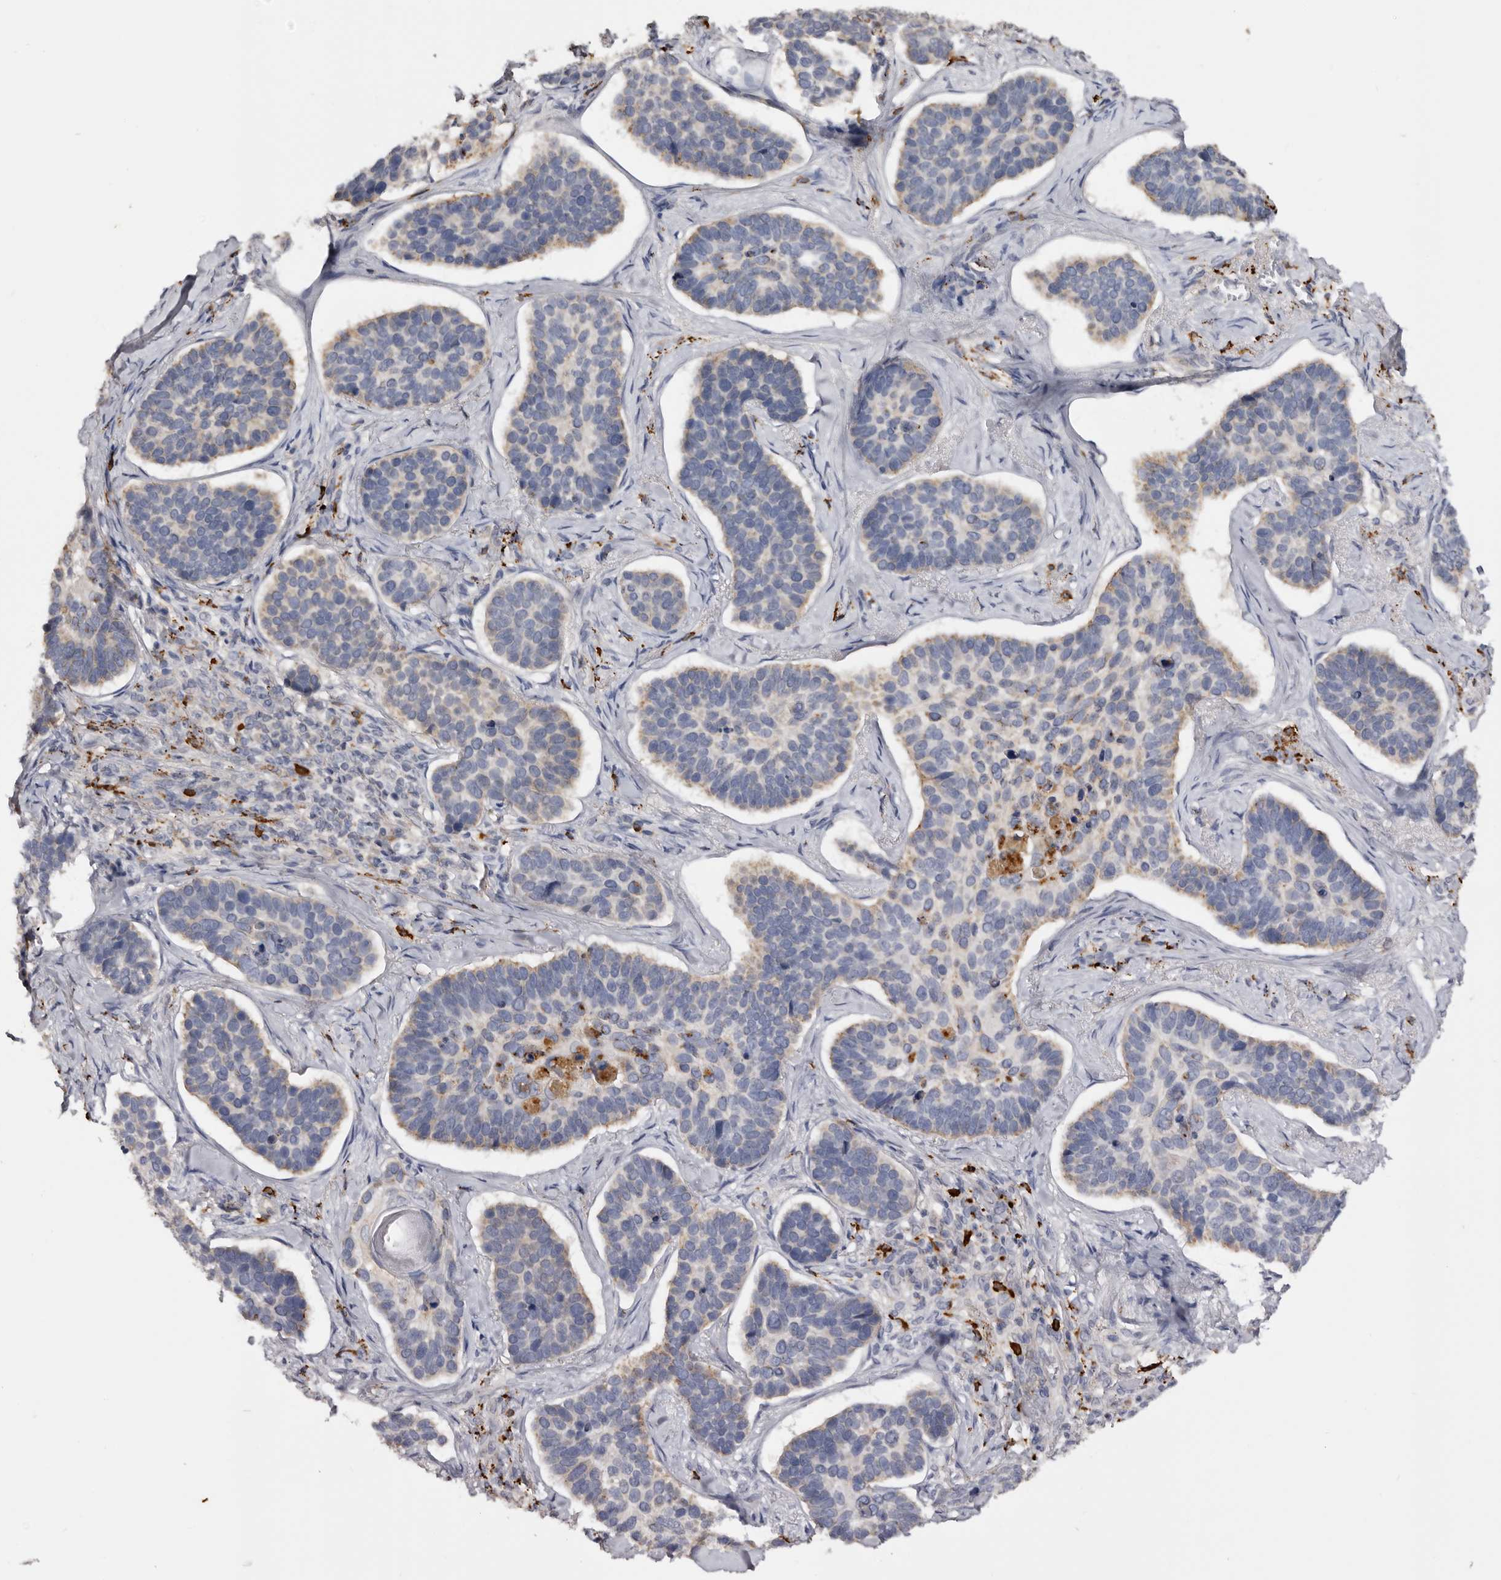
{"staining": {"intensity": "weak", "quantity": "25%-75%", "location": "cytoplasmic/membranous"}, "tissue": "skin cancer", "cell_type": "Tumor cells", "image_type": "cancer", "snomed": [{"axis": "morphology", "description": "Basal cell carcinoma"}, {"axis": "topography", "description": "Skin"}], "caption": "Immunohistochemistry (IHC) staining of basal cell carcinoma (skin), which reveals low levels of weak cytoplasmic/membranous staining in about 25%-75% of tumor cells indicating weak cytoplasmic/membranous protein staining. The staining was performed using DAB (brown) for protein detection and nuclei were counterstained in hematoxylin (blue).", "gene": "DAP", "patient": {"sex": "male", "age": 62}}